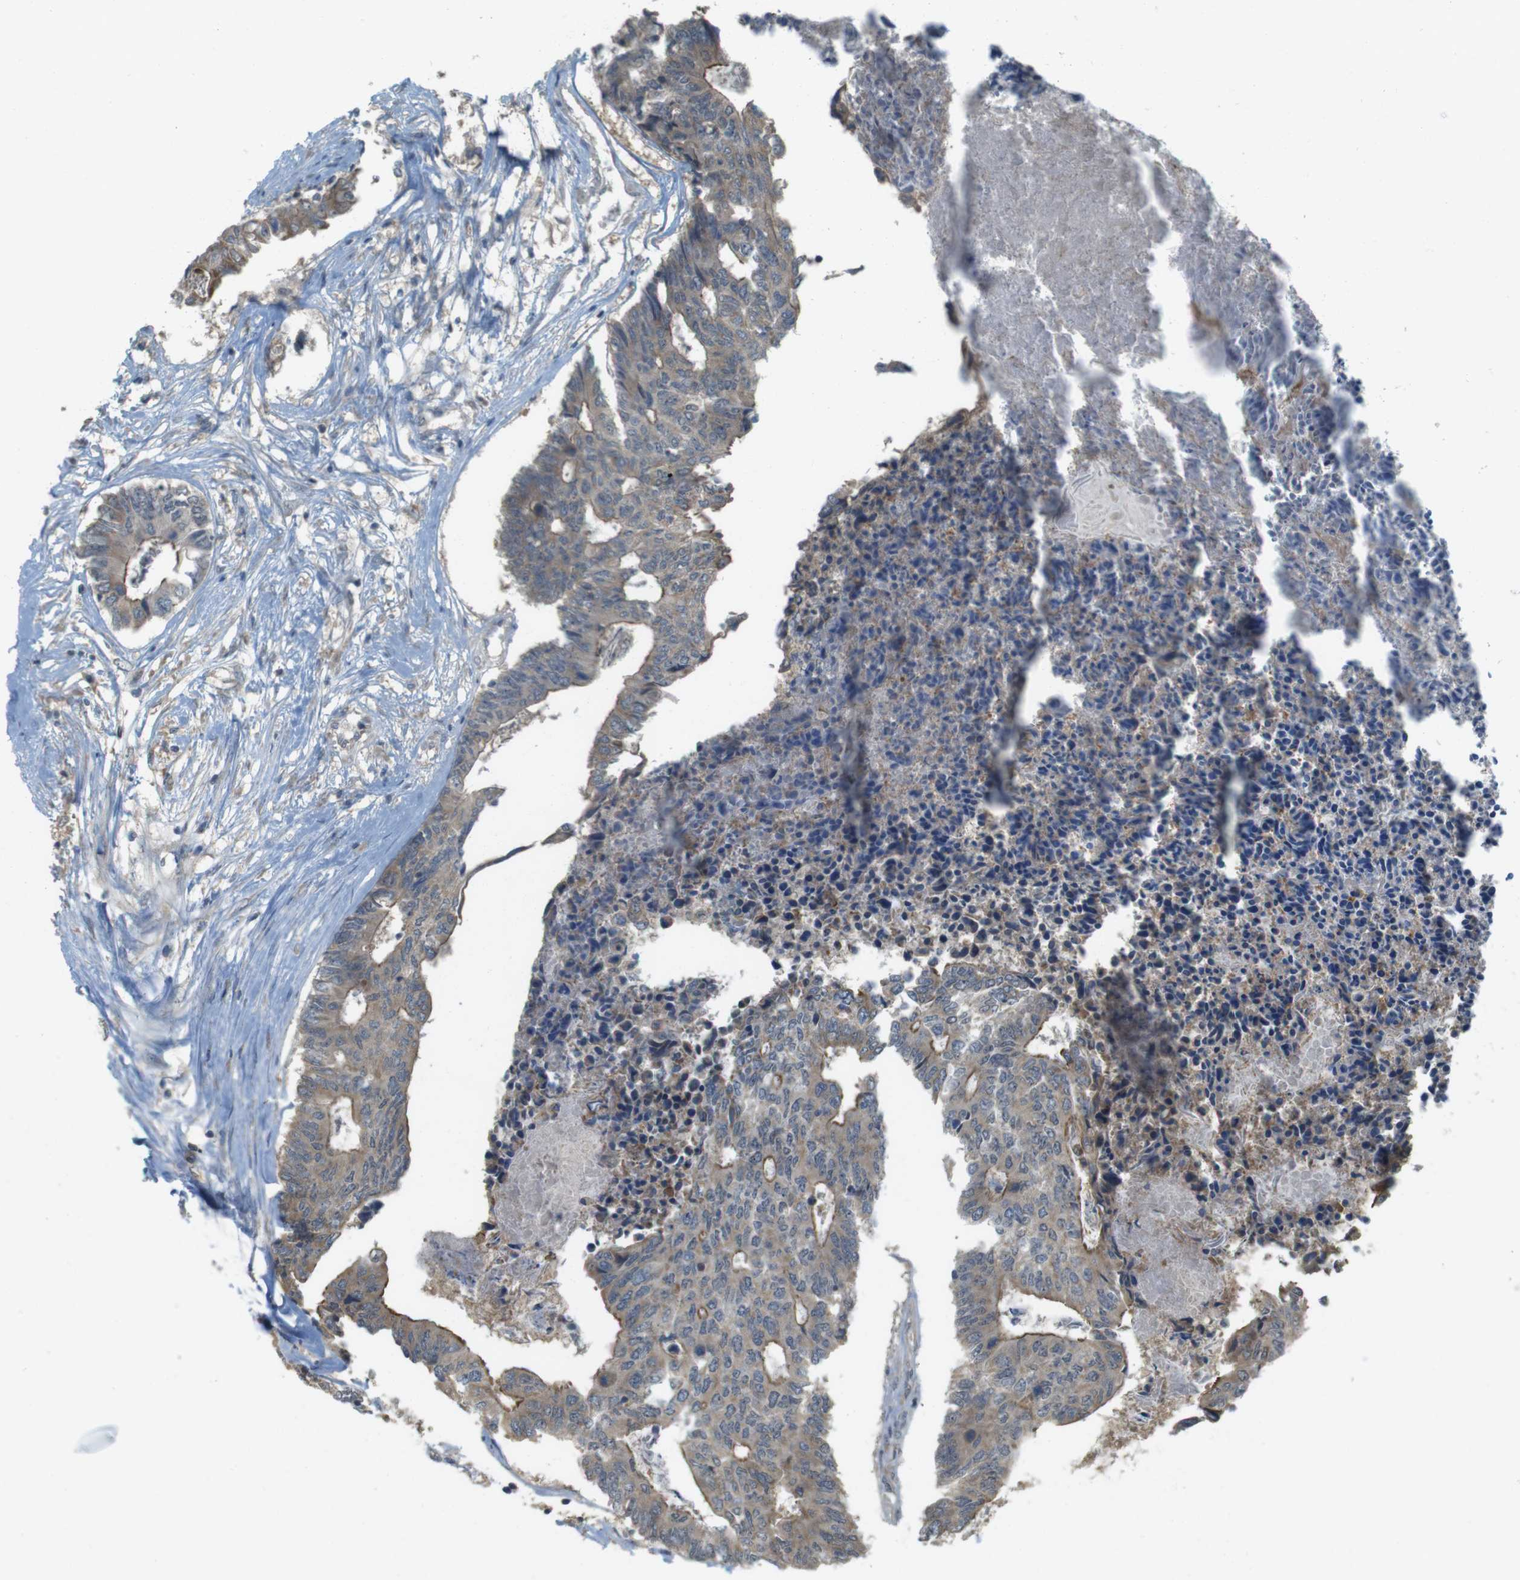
{"staining": {"intensity": "moderate", "quantity": ">75%", "location": "cytoplasmic/membranous"}, "tissue": "colorectal cancer", "cell_type": "Tumor cells", "image_type": "cancer", "snomed": [{"axis": "morphology", "description": "Adenocarcinoma, NOS"}, {"axis": "topography", "description": "Rectum"}], "caption": "Immunohistochemical staining of human adenocarcinoma (colorectal) exhibits moderate cytoplasmic/membranous protein expression in approximately >75% of tumor cells. (DAB (3,3'-diaminobenzidine) = brown stain, brightfield microscopy at high magnification).", "gene": "RNF130", "patient": {"sex": "male", "age": 63}}